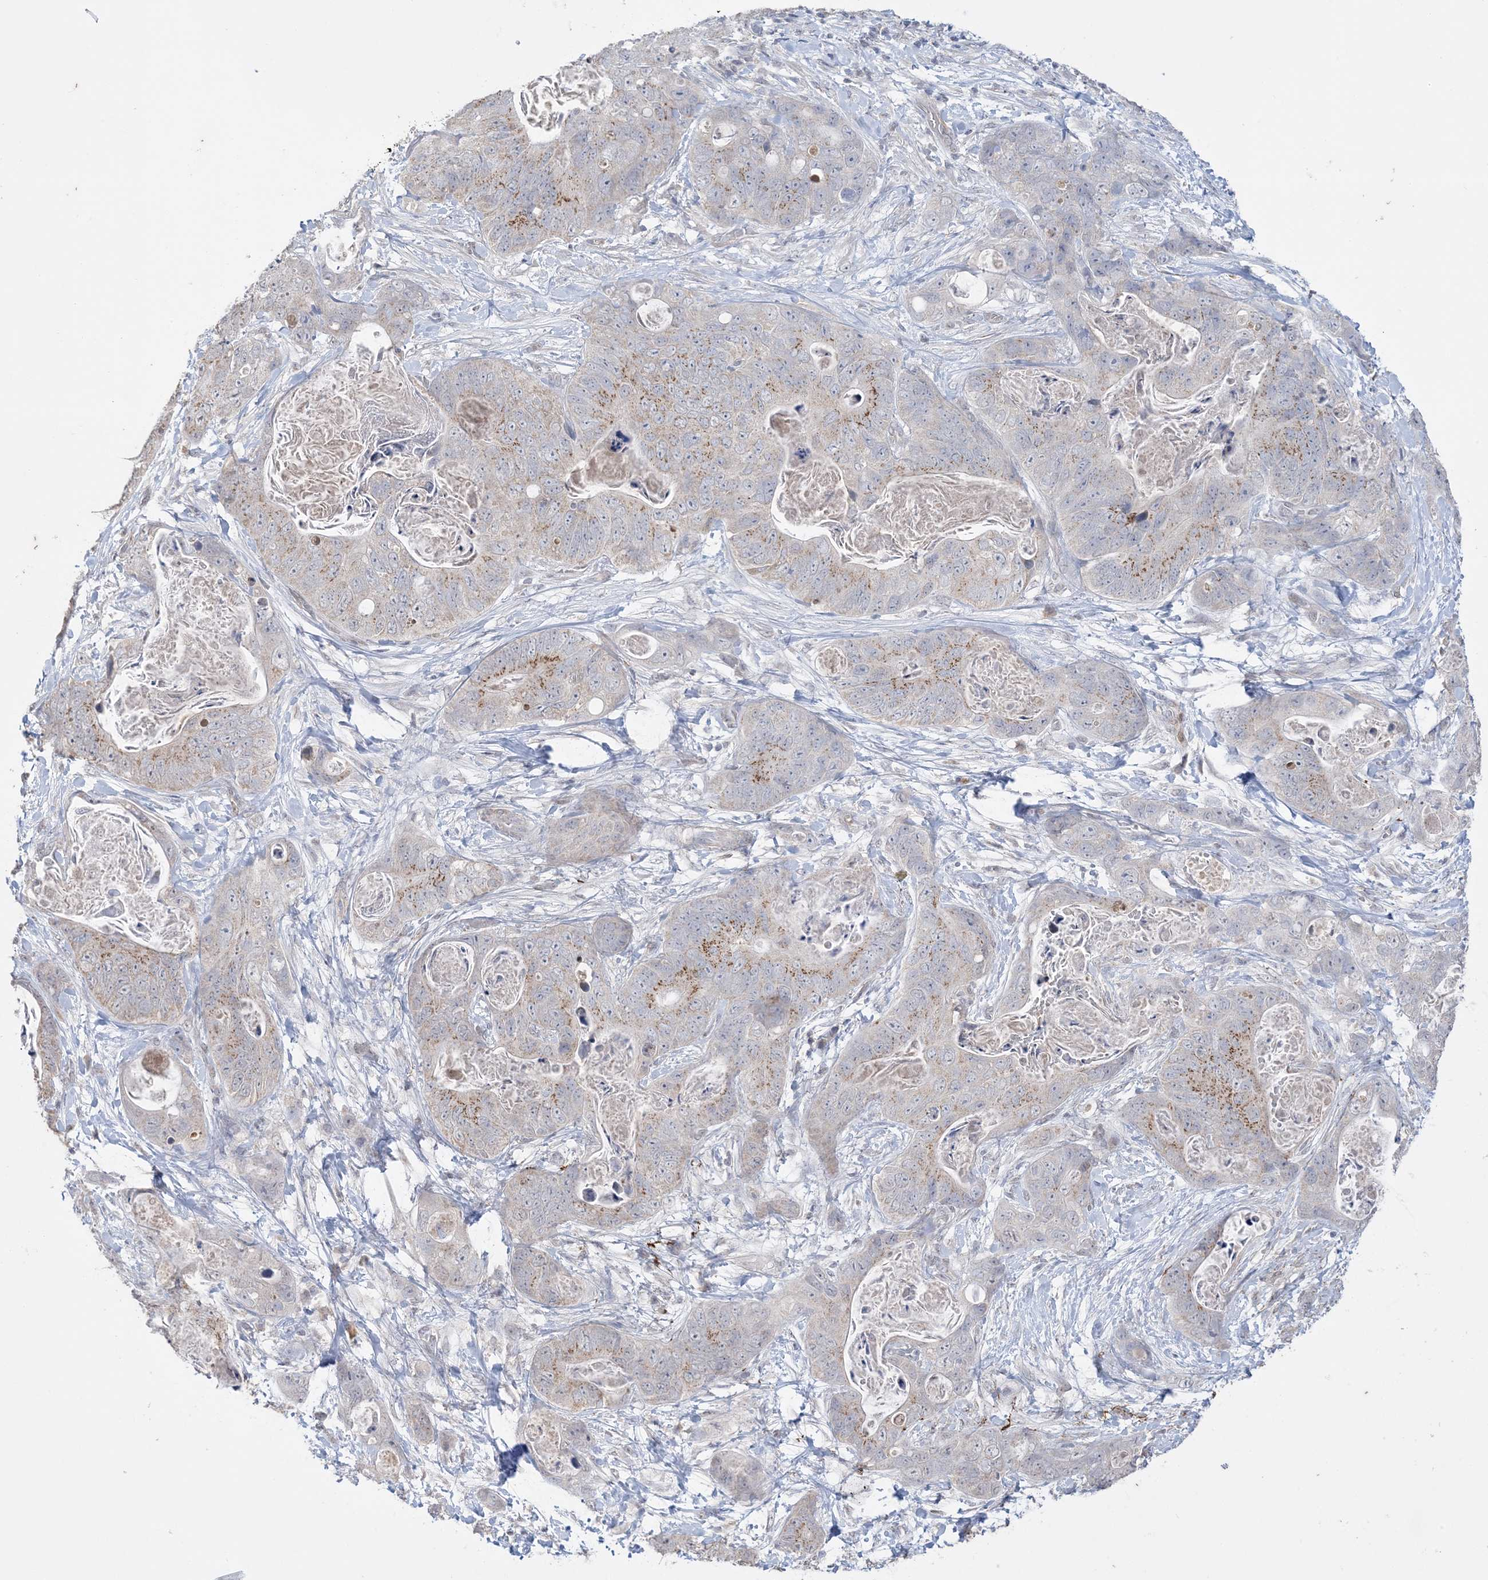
{"staining": {"intensity": "moderate", "quantity": "25%-75%", "location": "cytoplasmic/membranous"}, "tissue": "stomach cancer", "cell_type": "Tumor cells", "image_type": "cancer", "snomed": [{"axis": "morphology", "description": "Adenocarcinoma, NOS"}, {"axis": "topography", "description": "Stomach"}], "caption": "DAB immunohistochemical staining of human stomach cancer shows moderate cytoplasmic/membranous protein expression in about 25%-75% of tumor cells. (DAB (3,3'-diaminobenzidine) = brown stain, brightfield microscopy at high magnification).", "gene": "XRN1", "patient": {"sex": "female", "age": 89}}